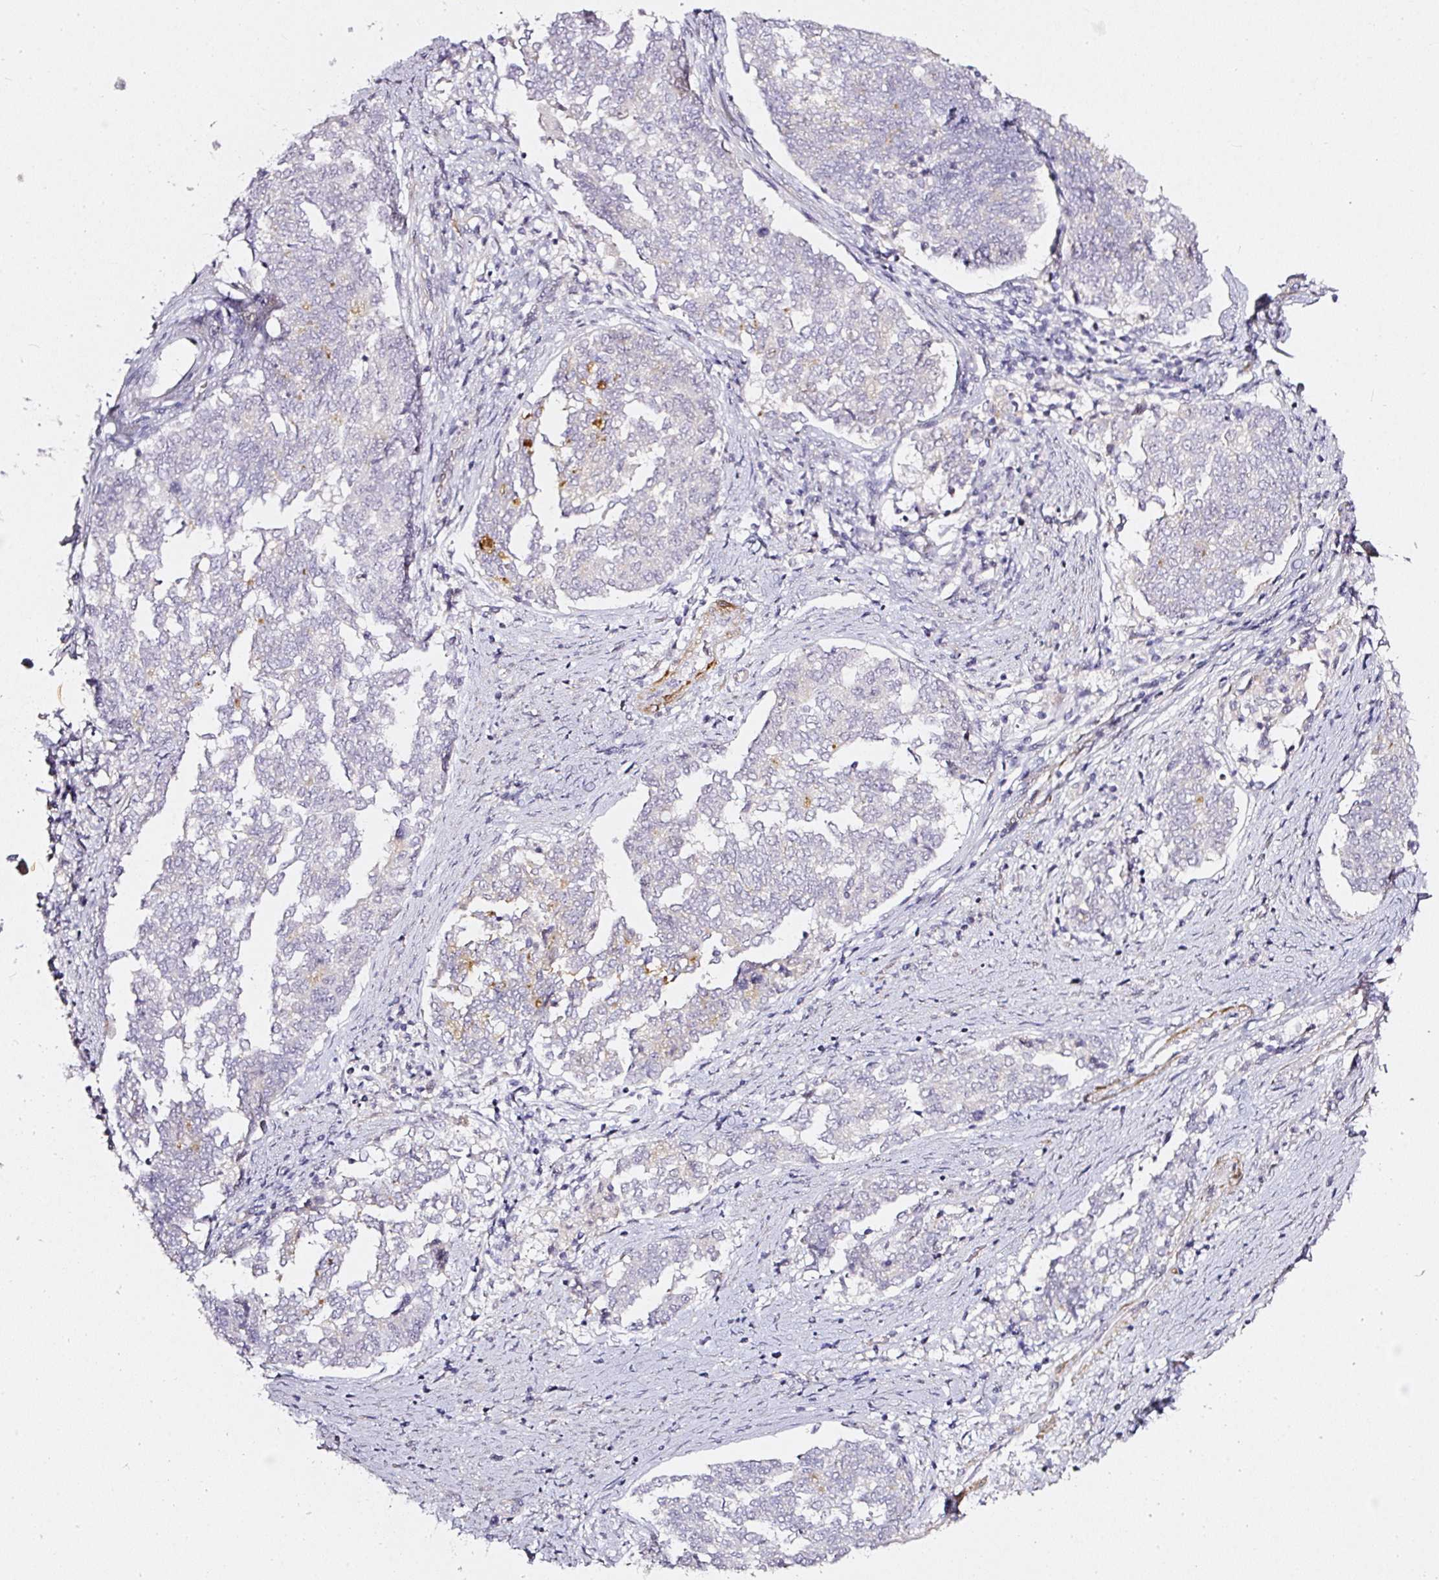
{"staining": {"intensity": "moderate", "quantity": "<25%", "location": "cytoplasmic/membranous"}, "tissue": "endometrial cancer", "cell_type": "Tumor cells", "image_type": "cancer", "snomed": [{"axis": "morphology", "description": "Adenocarcinoma, NOS"}, {"axis": "topography", "description": "Endometrium"}], "caption": "A low amount of moderate cytoplasmic/membranous staining is seen in about <25% of tumor cells in endometrial cancer (adenocarcinoma) tissue.", "gene": "TOGARAM1", "patient": {"sex": "female", "age": 80}}